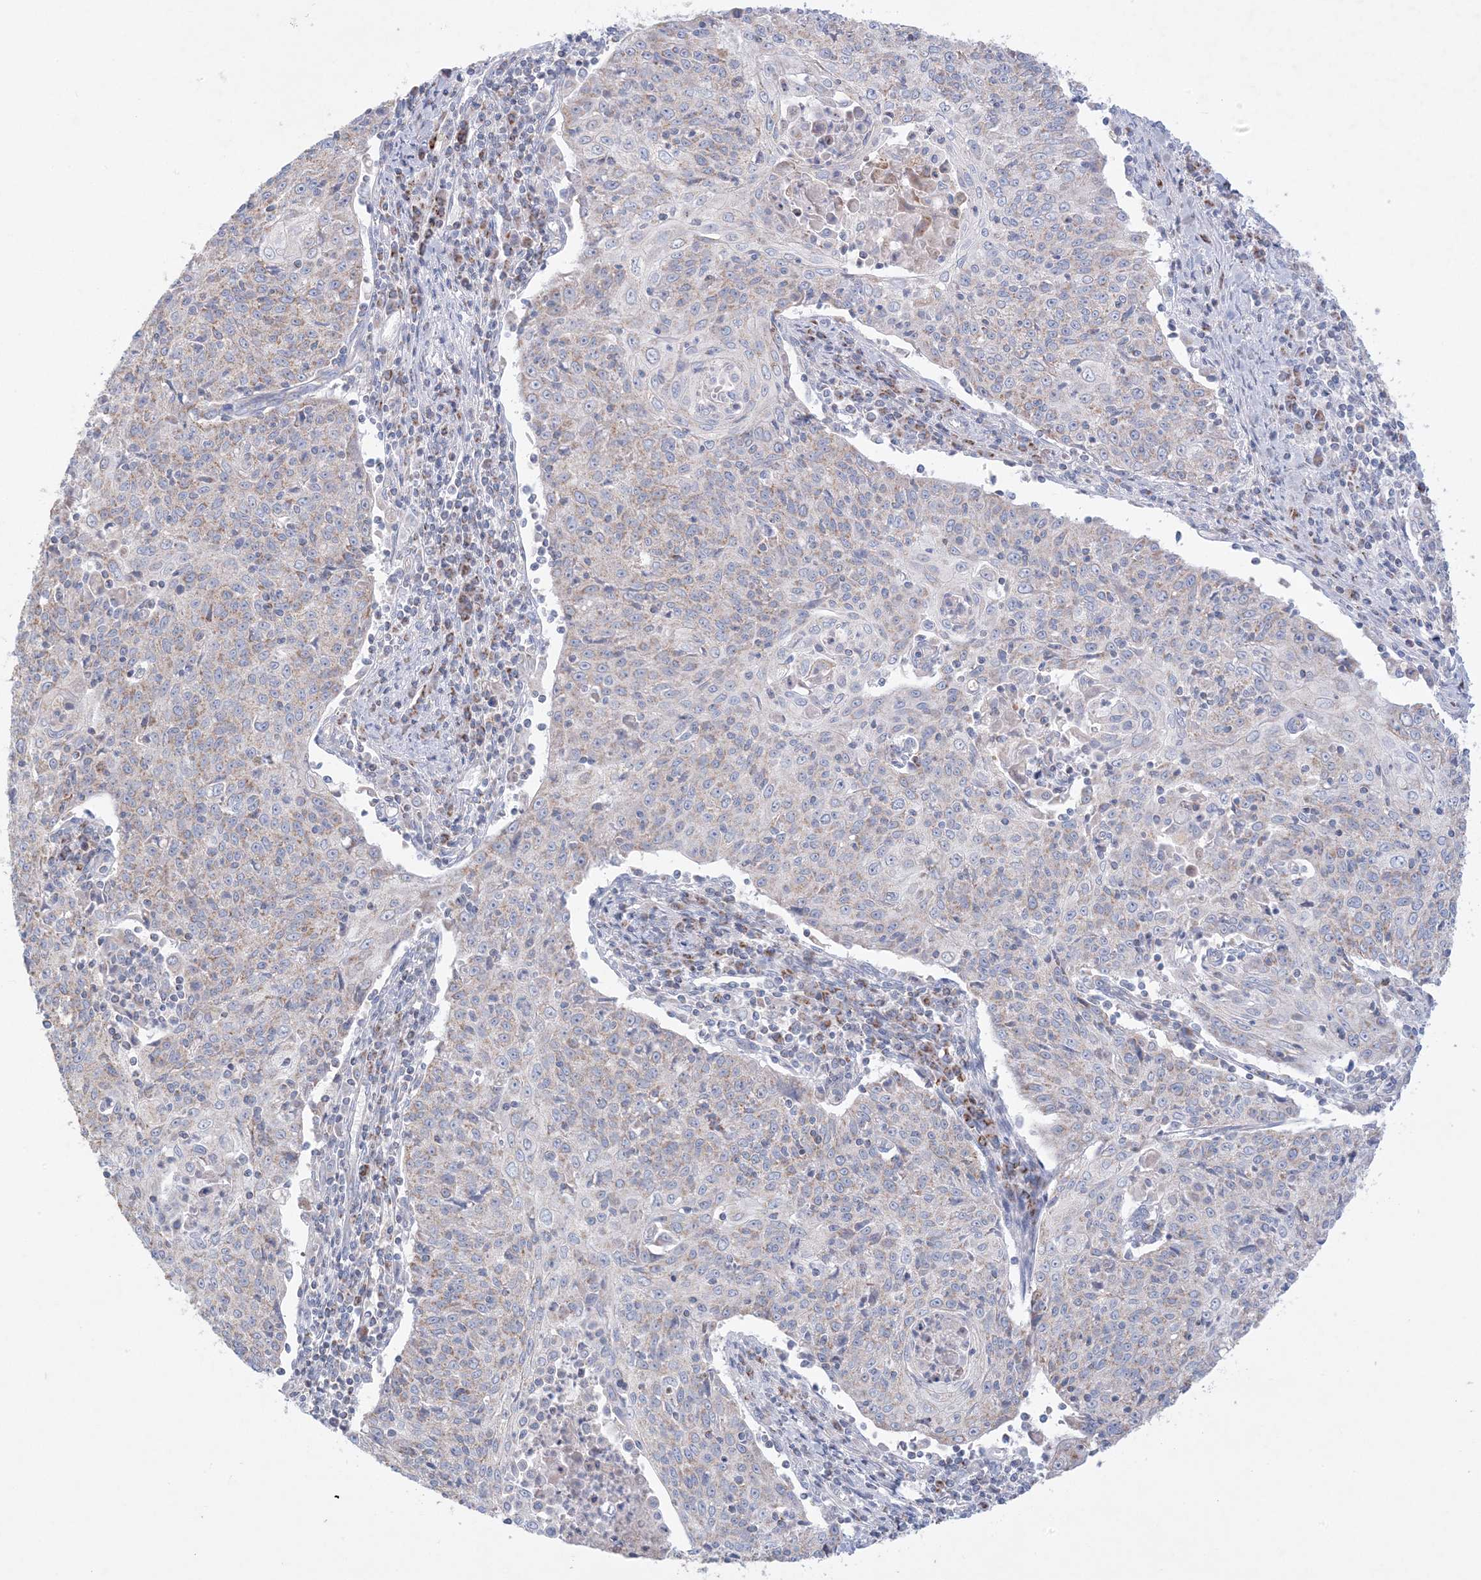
{"staining": {"intensity": "moderate", "quantity": "<25%", "location": "cytoplasmic/membranous"}, "tissue": "cervical cancer", "cell_type": "Tumor cells", "image_type": "cancer", "snomed": [{"axis": "morphology", "description": "Squamous cell carcinoma, NOS"}, {"axis": "topography", "description": "Cervix"}], "caption": "Immunohistochemistry (IHC) of cervical cancer demonstrates low levels of moderate cytoplasmic/membranous expression in approximately <25% of tumor cells.", "gene": "KCTD6", "patient": {"sex": "female", "age": 48}}